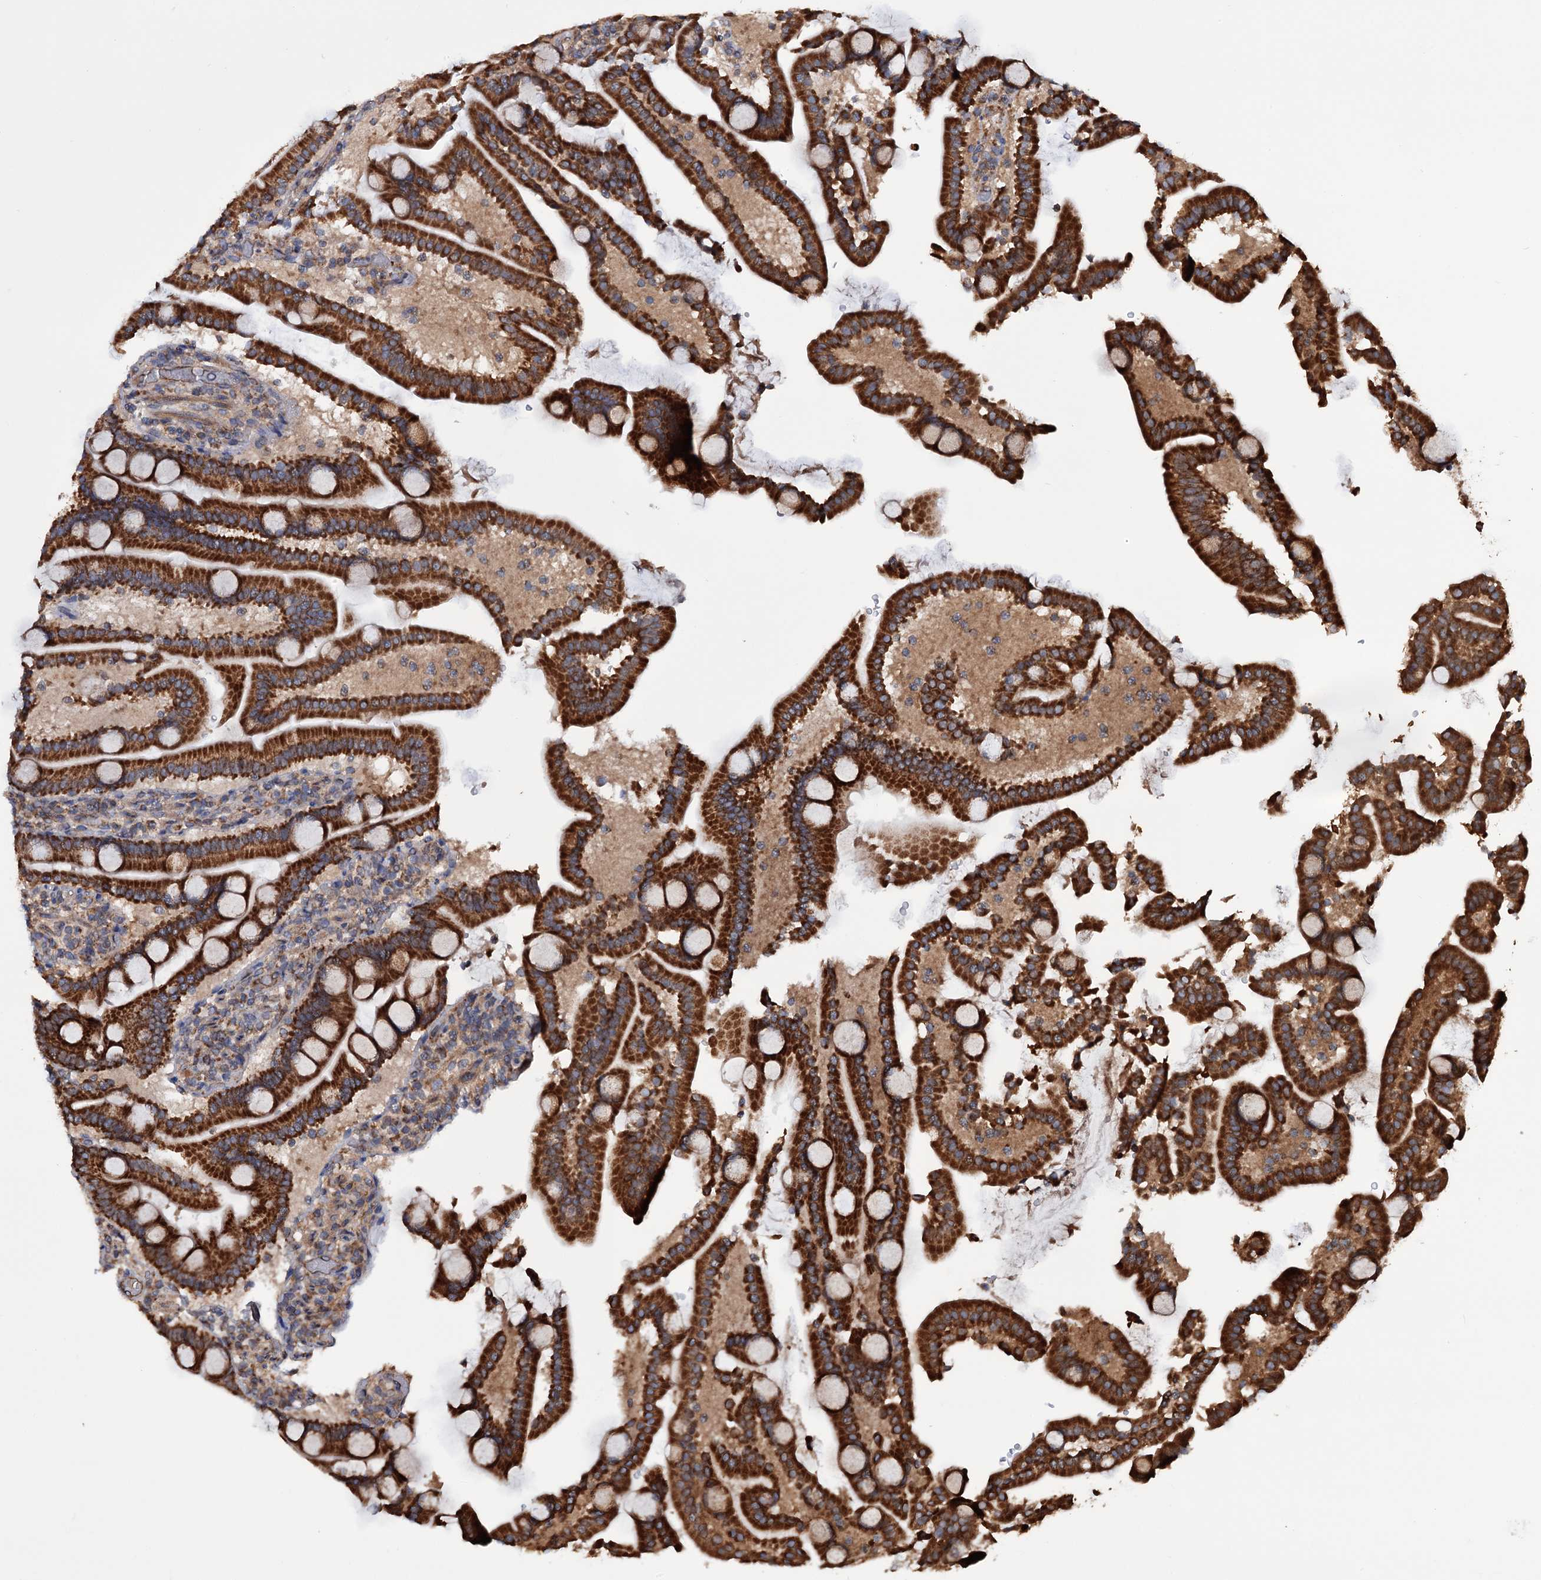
{"staining": {"intensity": "strong", "quantity": ">75%", "location": "cytoplasmic/membranous"}, "tissue": "duodenum", "cell_type": "Glandular cells", "image_type": "normal", "snomed": [{"axis": "morphology", "description": "Normal tissue, NOS"}, {"axis": "topography", "description": "Duodenum"}], "caption": "Immunohistochemical staining of normal duodenum displays high levels of strong cytoplasmic/membranous positivity in about >75% of glandular cells.", "gene": "MRPL42", "patient": {"sex": "male", "age": 55}}